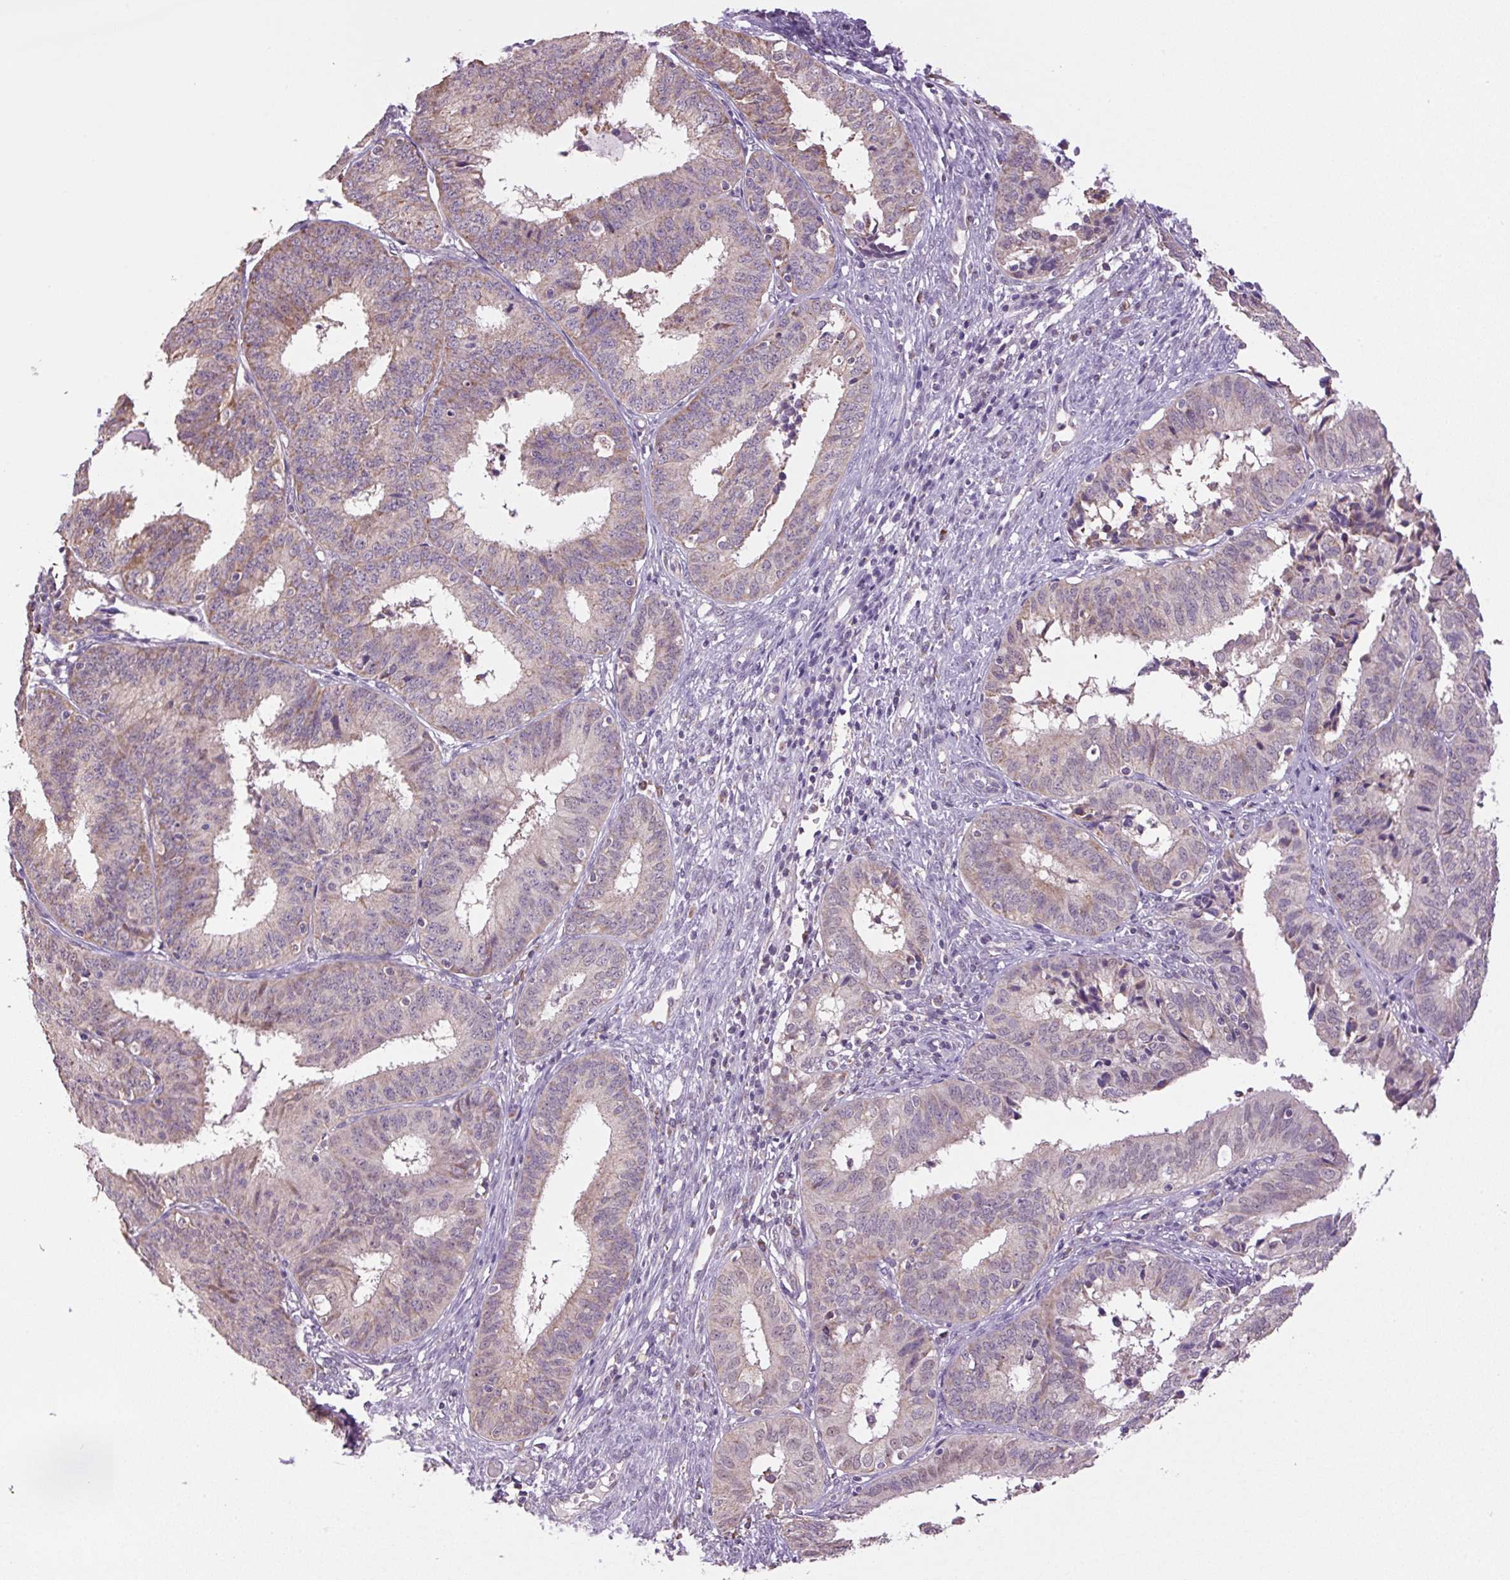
{"staining": {"intensity": "moderate", "quantity": "25%-75%", "location": "cytoplasmic/membranous,nuclear"}, "tissue": "endometrial cancer", "cell_type": "Tumor cells", "image_type": "cancer", "snomed": [{"axis": "morphology", "description": "Adenocarcinoma, NOS"}, {"axis": "topography", "description": "Endometrium"}], "caption": "Endometrial adenocarcinoma tissue demonstrates moderate cytoplasmic/membranous and nuclear positivity in approximately 25%-75% of tumor cells The protein is shown in brown color, while the nuclei are stained blue.", "gene": "SGF29", "patient": {"sex": "female", "age": 51}}